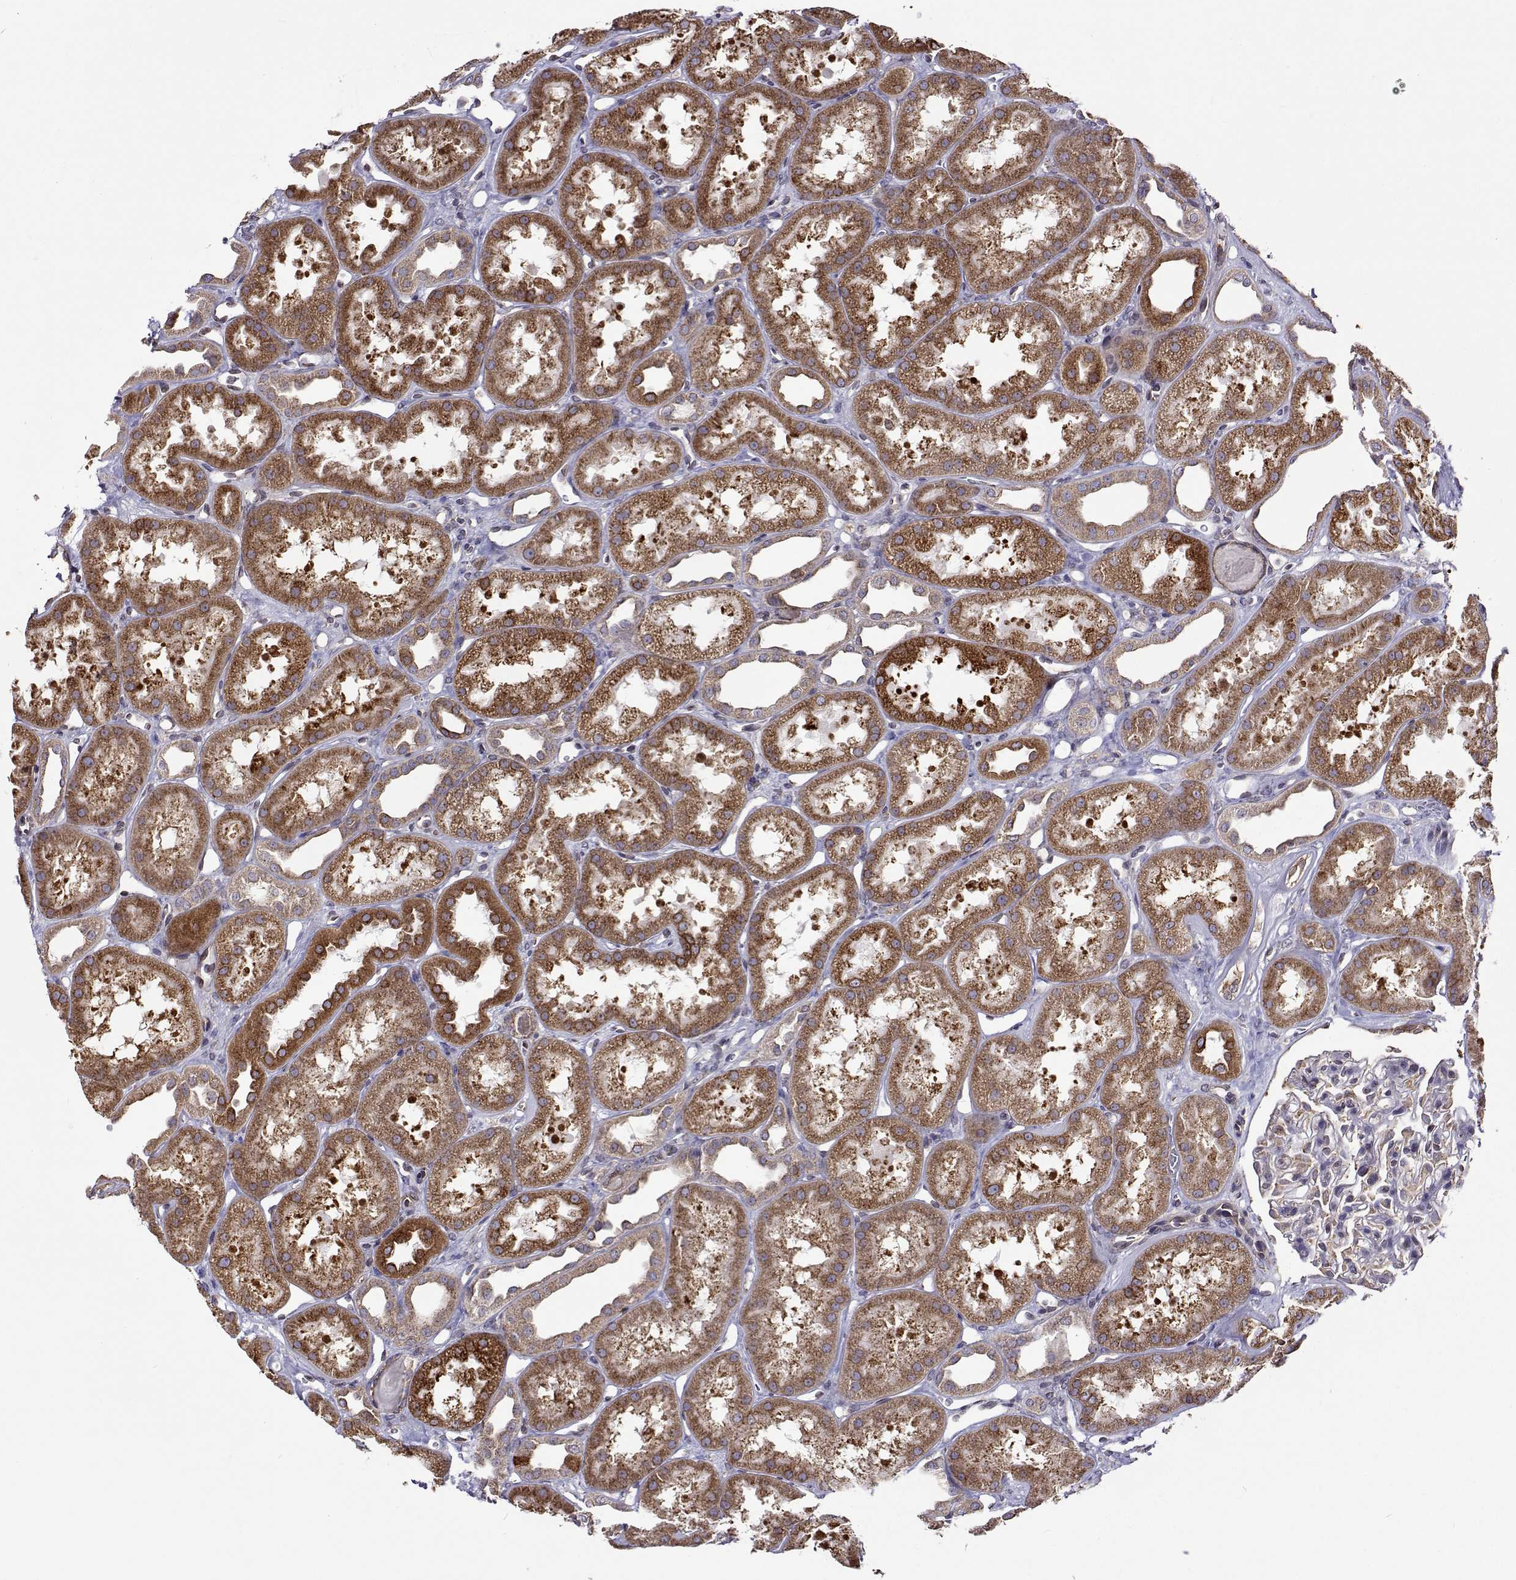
{"staining": {"intensity": "negative", "quantity": "none", "location": "none"}, "tissue": "kidney", "cell_type": "Cells in glomeruli", "image_type": "normal", "snomed": [{"axis": "morphology", "description": "Normal tissue, NOS"}, {"axis": "topography", "description": "Kidney"}], "caption": "Normal kidney was stained to show a protein in brown. There is no significant expression in cells in glomeruli.", "gene": "PGRMC2", "patient": {"sex": "male", "age": 61}}